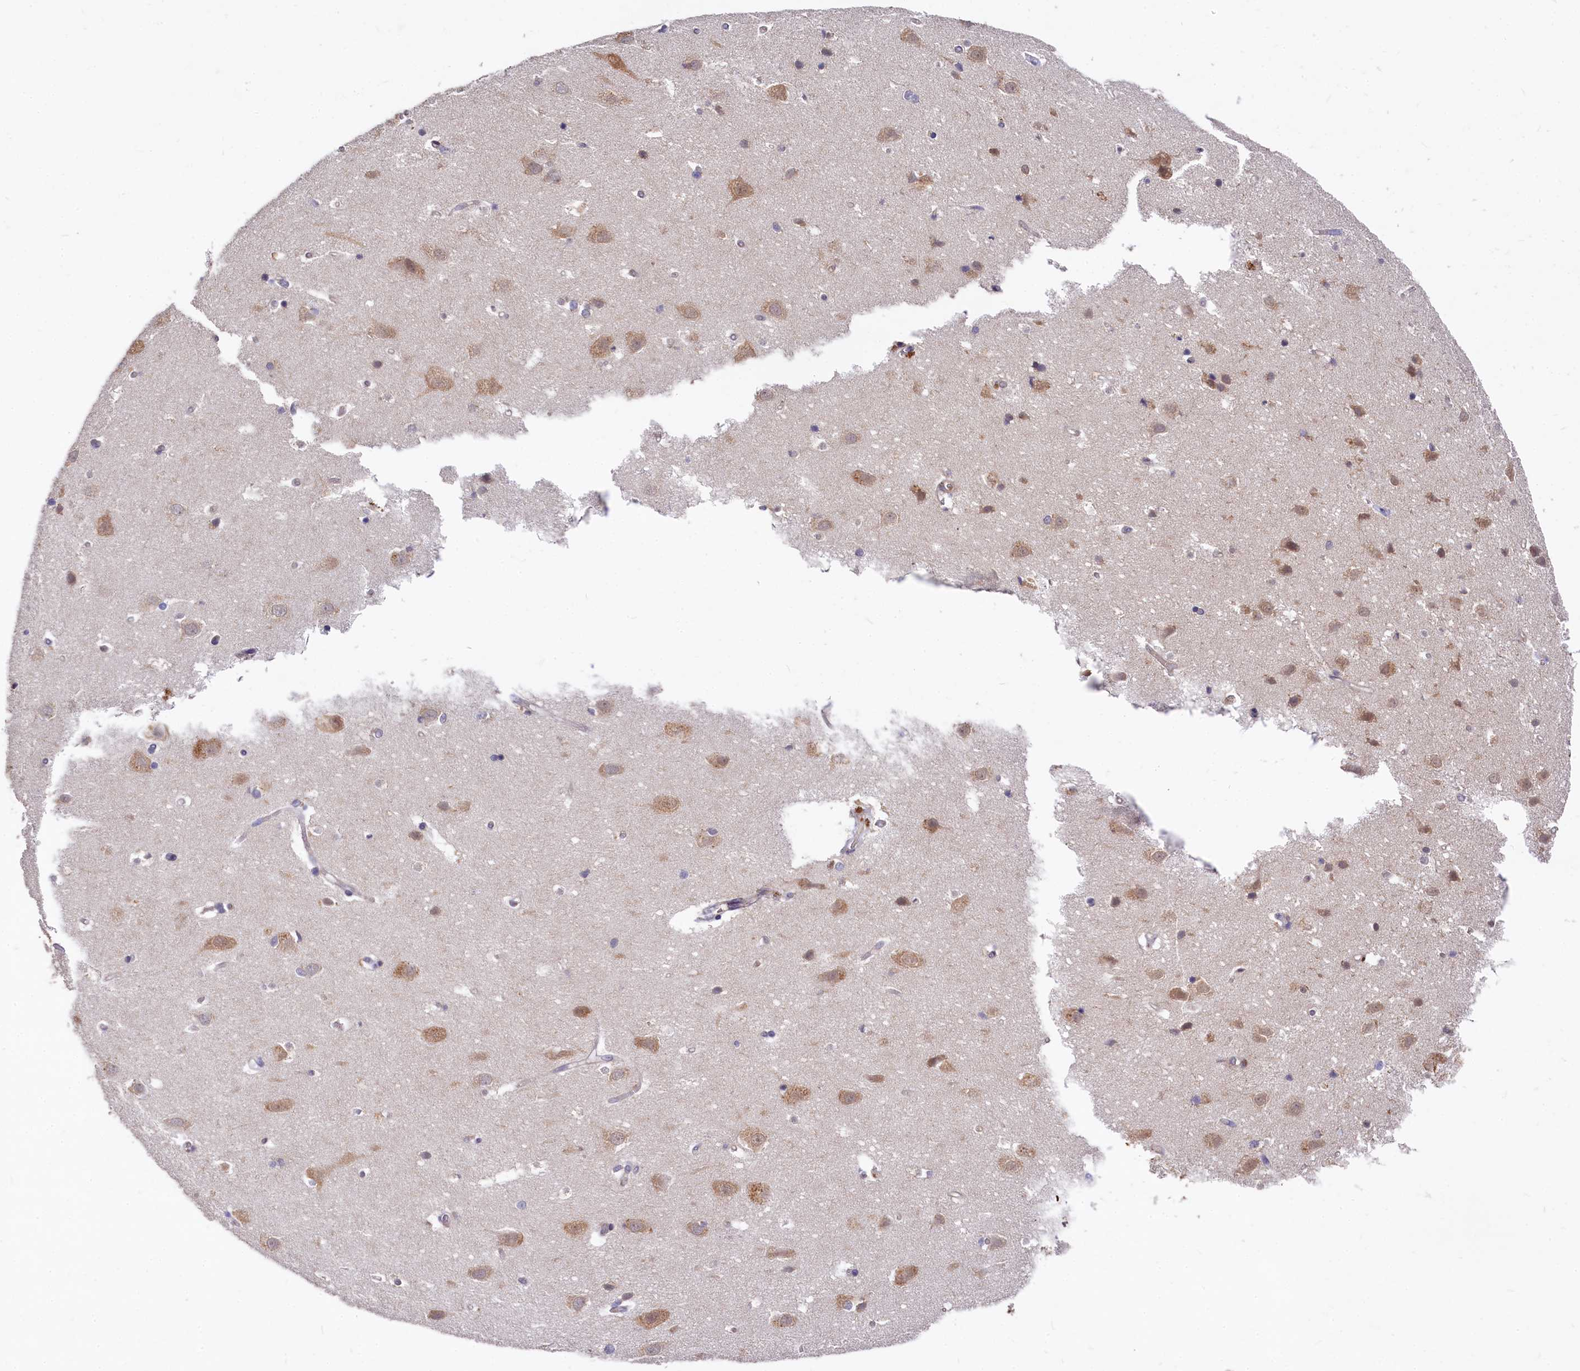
{"staining": {"intensity": "moderate", "quantity": ">75%", "location": "cytoplasmic/membranous"}, "tissue": "cerebral cortex", "cell_type": "Endothelial cells", "image_type": "normal", "snomed": [{"axis": "morphology", "description": "Normal tissue, NOS"}, {"axis": "topography", "description": "Cerebral cortex"}], "caption": "The photomicrograph demonstrates immunohistochemical staining of unremarkable cerebral cortex. There is moderate cytoplasmic/membranous positivity is identified in approximately >75% of endothelial cells. (brown staining indicates protein expression, while blue staining denotes nuclei).", "gene": "EIF2B2", "patient": {"sex": "male", "age": 54}}